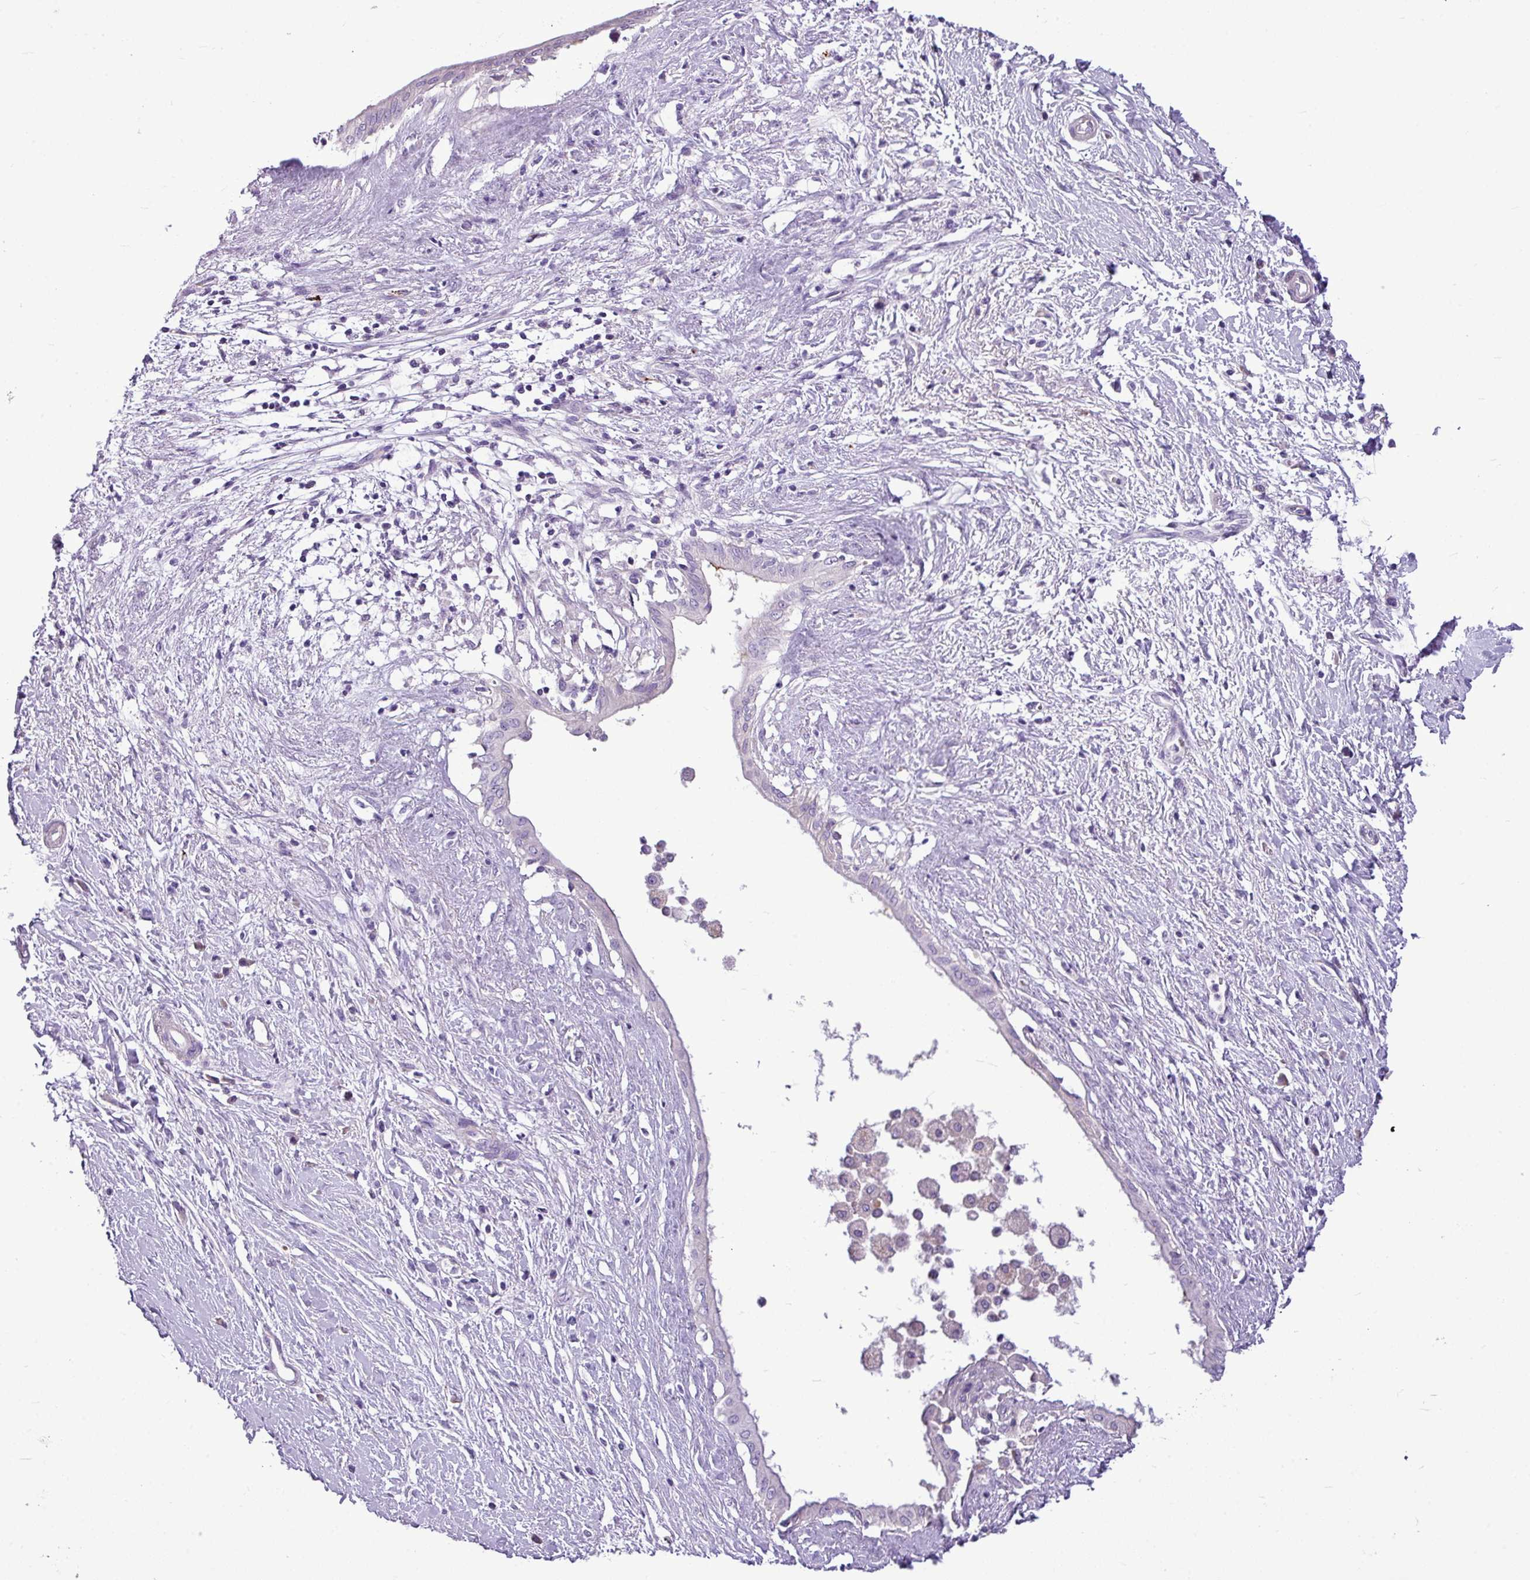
{"staining": {"intensity": "negative", "quantity": "none", "location": "none"}, "tissue": "pancreatic cancer", "cell_type": "Tumor cells", "image_type": "cancer", "snomed": [{"axis": "morphology", "description": "Adenocarcinoma, NOS"}, {"axis": "topography", "description": "Pancreas"}], "caption": "This is an immunohistochemistry micrograph of human pancreatic cancer (adenocarcinoma). There is no positivity in tumor cells.", "gene": "IL17A", "patient": {"sex": "male", "age": 50}}